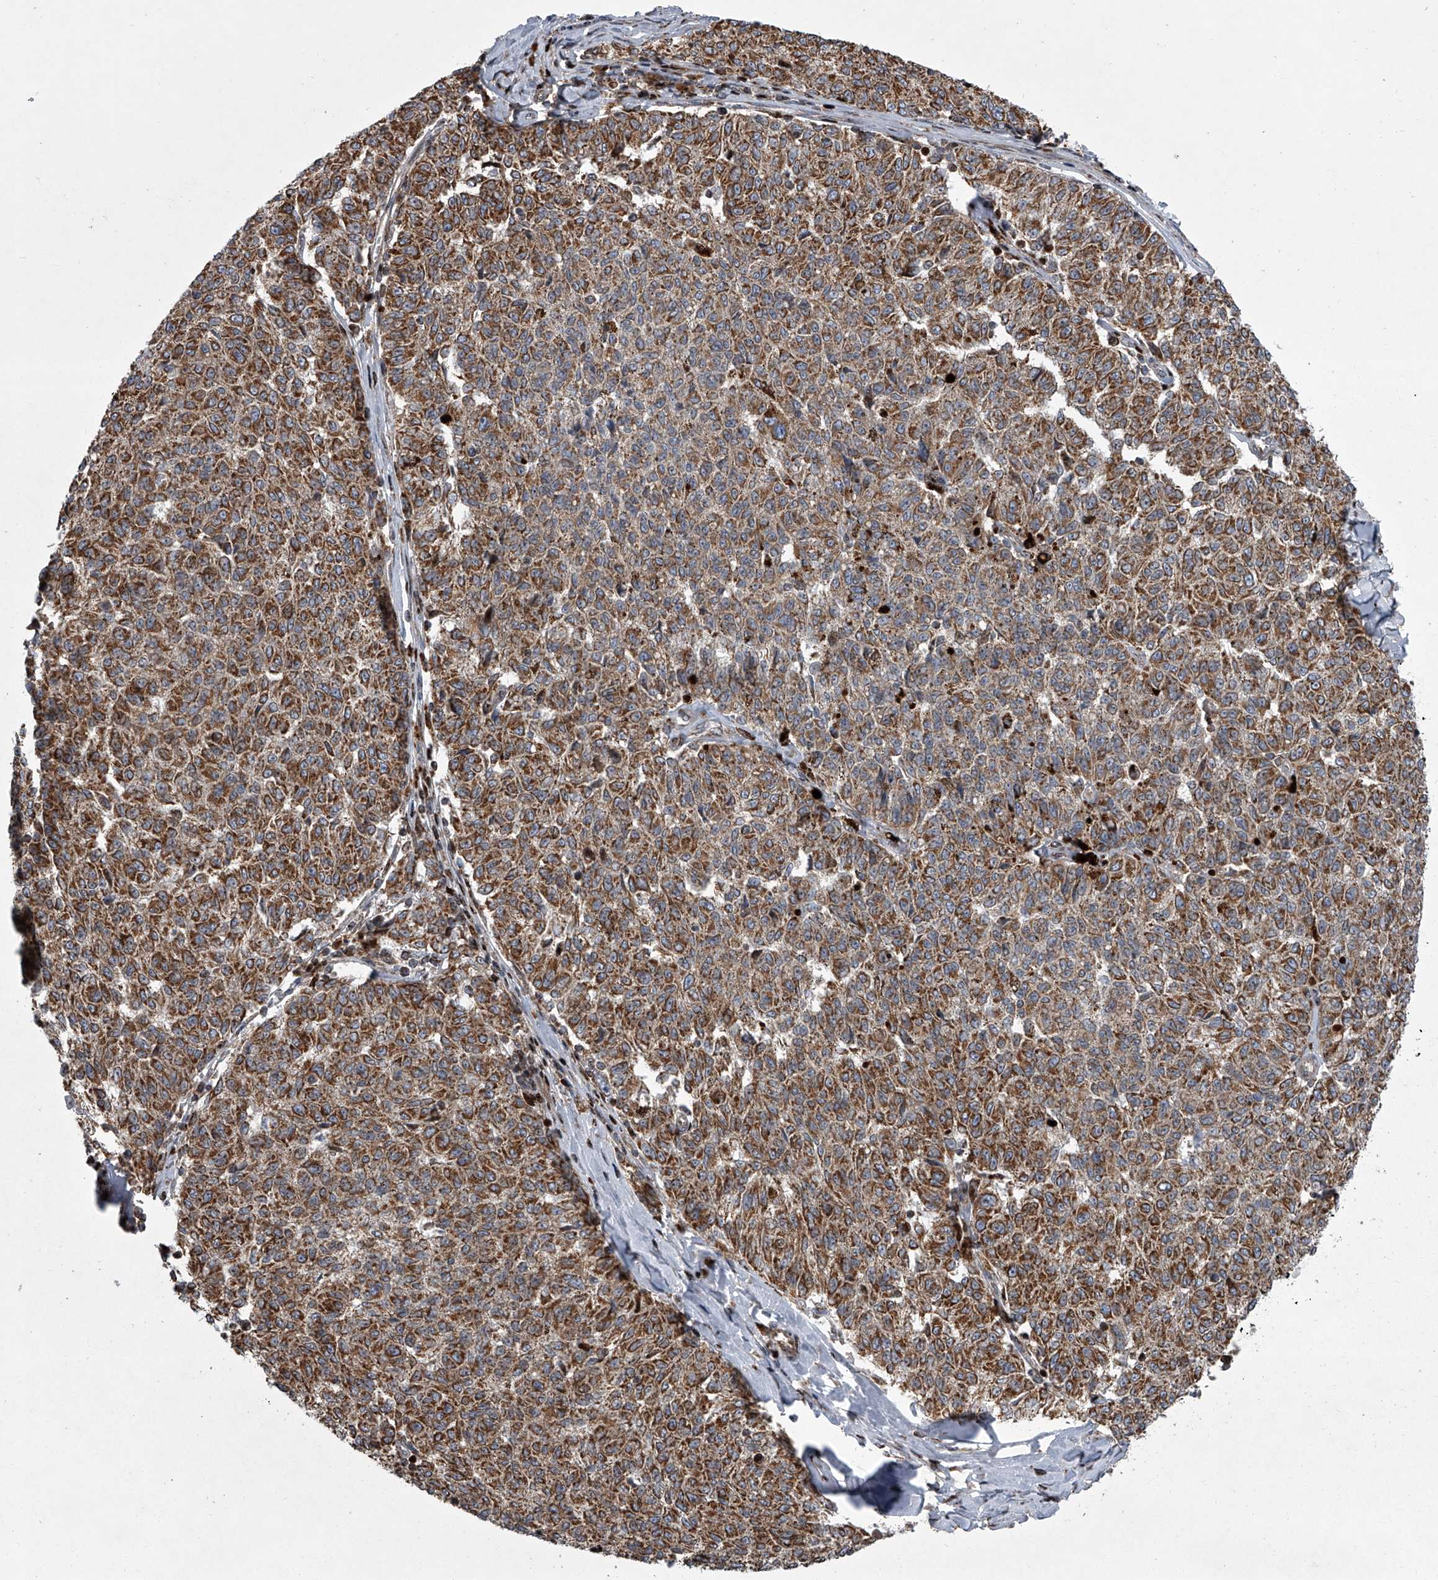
{"staining": {"intensity": "moderate", "quantity": ">75%", "location": "cytoplasmic/membranous"}, "tissue": "melanoma", "cell_type": "Tumor cells", "image_type": "cancer", "snomed": [{"axis": "morphology", "description": "Malignant melanoma, NOS"}, {"axis": "topography", "description": "Skin"}], "caption": "A medium amount of moderate cytoplasmic/membranous expression is appreciated in about >75% of tumor cells in malignant melanoma tissue.", "gene": "STRADA", "patient": {"sex": "female", "age": 72}}